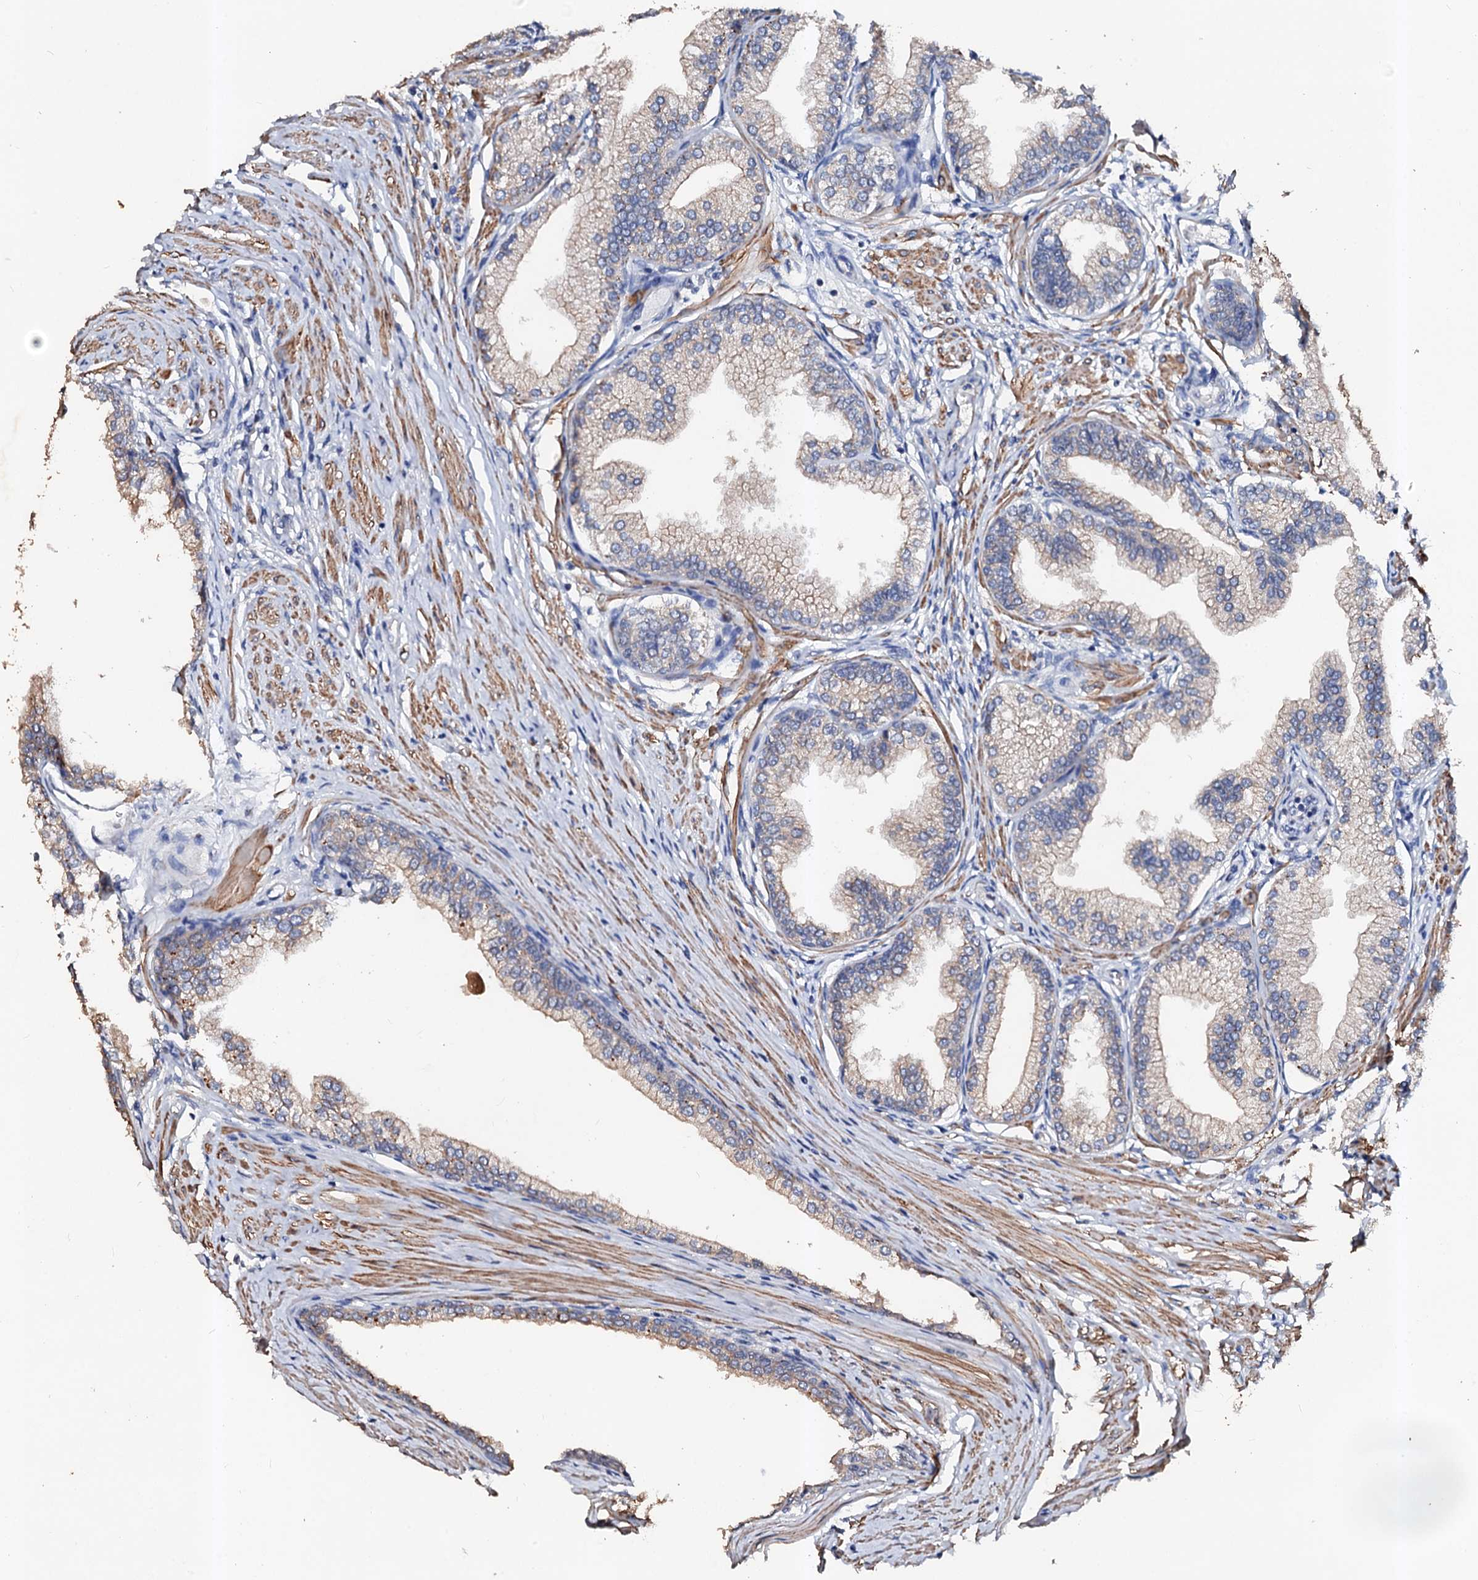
{"staining": {"intensity": "moderate", "quantity": "25%-75%", "location": "cytoplasmic/membranous"}, "tissue": "prostate", "cell_type": "Glandular cells", "image_type": "normal", "snomed": [{"axis": "morphology", "description": "Normal tissue, NOS"}, {"axis": "morphology", "description": "Urothelial carcinoma, Low grade"}, {"axis": "topography", "description": "Urinary bladder"}, {"axis": "topography", "description": "Prostate"}], "caption": "IHC staining of benign prostate, which demonstrates medium levels of moderate cytoplasmic/membranous staining in approximately 25%-75% of glandular cells indicating moderate cytoplasmic/membranous protein expression. The staining was performed using DAB (3,3'-diaminobenzidine) (brown) for protein detection and nuclei were counterstained in hematoxylin (blue).", "gene": "VPS36", "patient": {"sex": "male", "age": 60}}